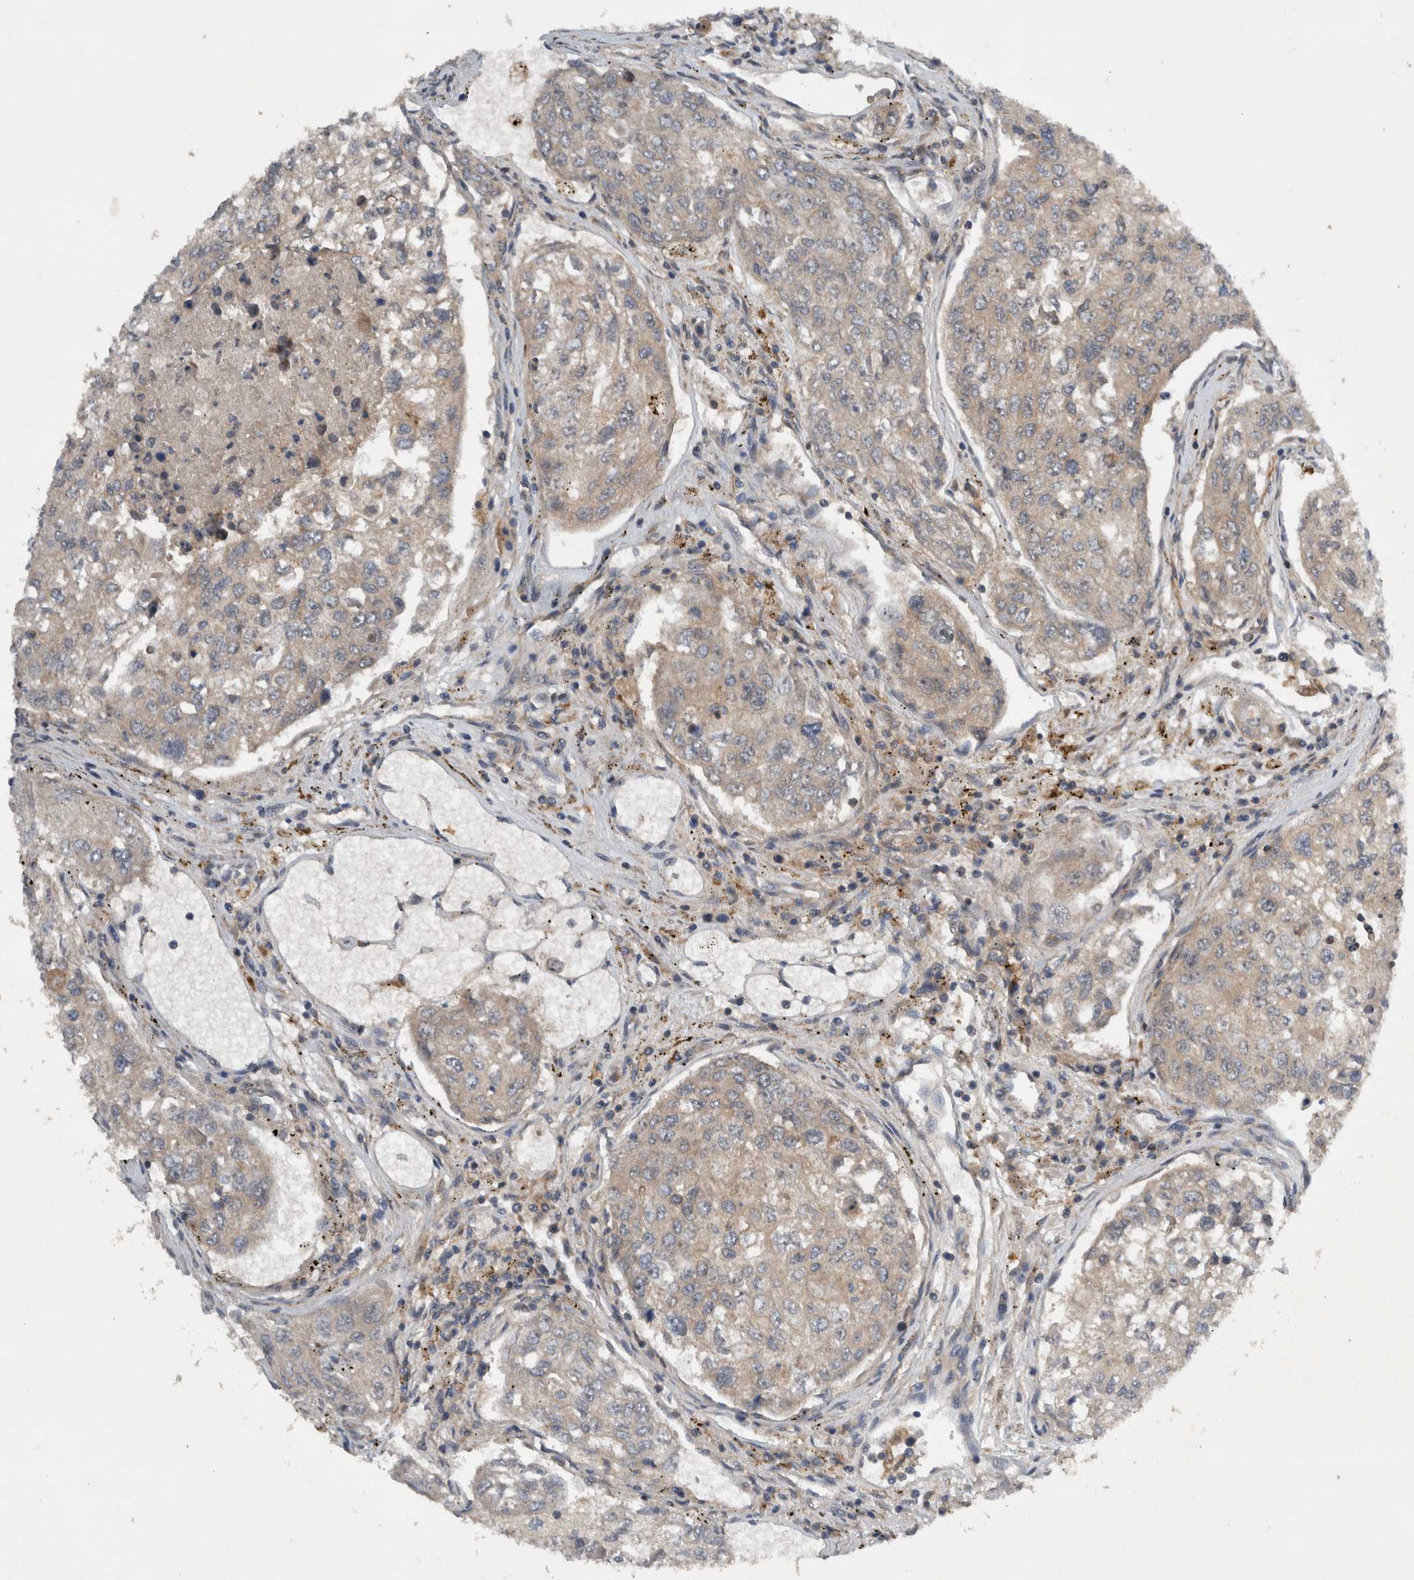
{"staining": {"intensity": "negative", "quantity": "none", "location": "none"}, "tissue": "urothelial cancer", "cell_type": "Tumor cells", "image_type": "cancer", "snomed": [{"axis": "morphology", "description": "Urothelial carcinoma, High grade"}, {"axis": "topography", "description": "Lymph node"}, {"axis": "topography", "description": "Urinary bladder"}], "caption": "Immunohistochemistry photomicrograph of neoplastic tissue: urothelial cancer stained with DAB (3,3'-diaminobenzidine) shows no significant protein expression in tumor cells.", "gene": "SCARA5", "patient": {"sex": "male", "age": 51}}